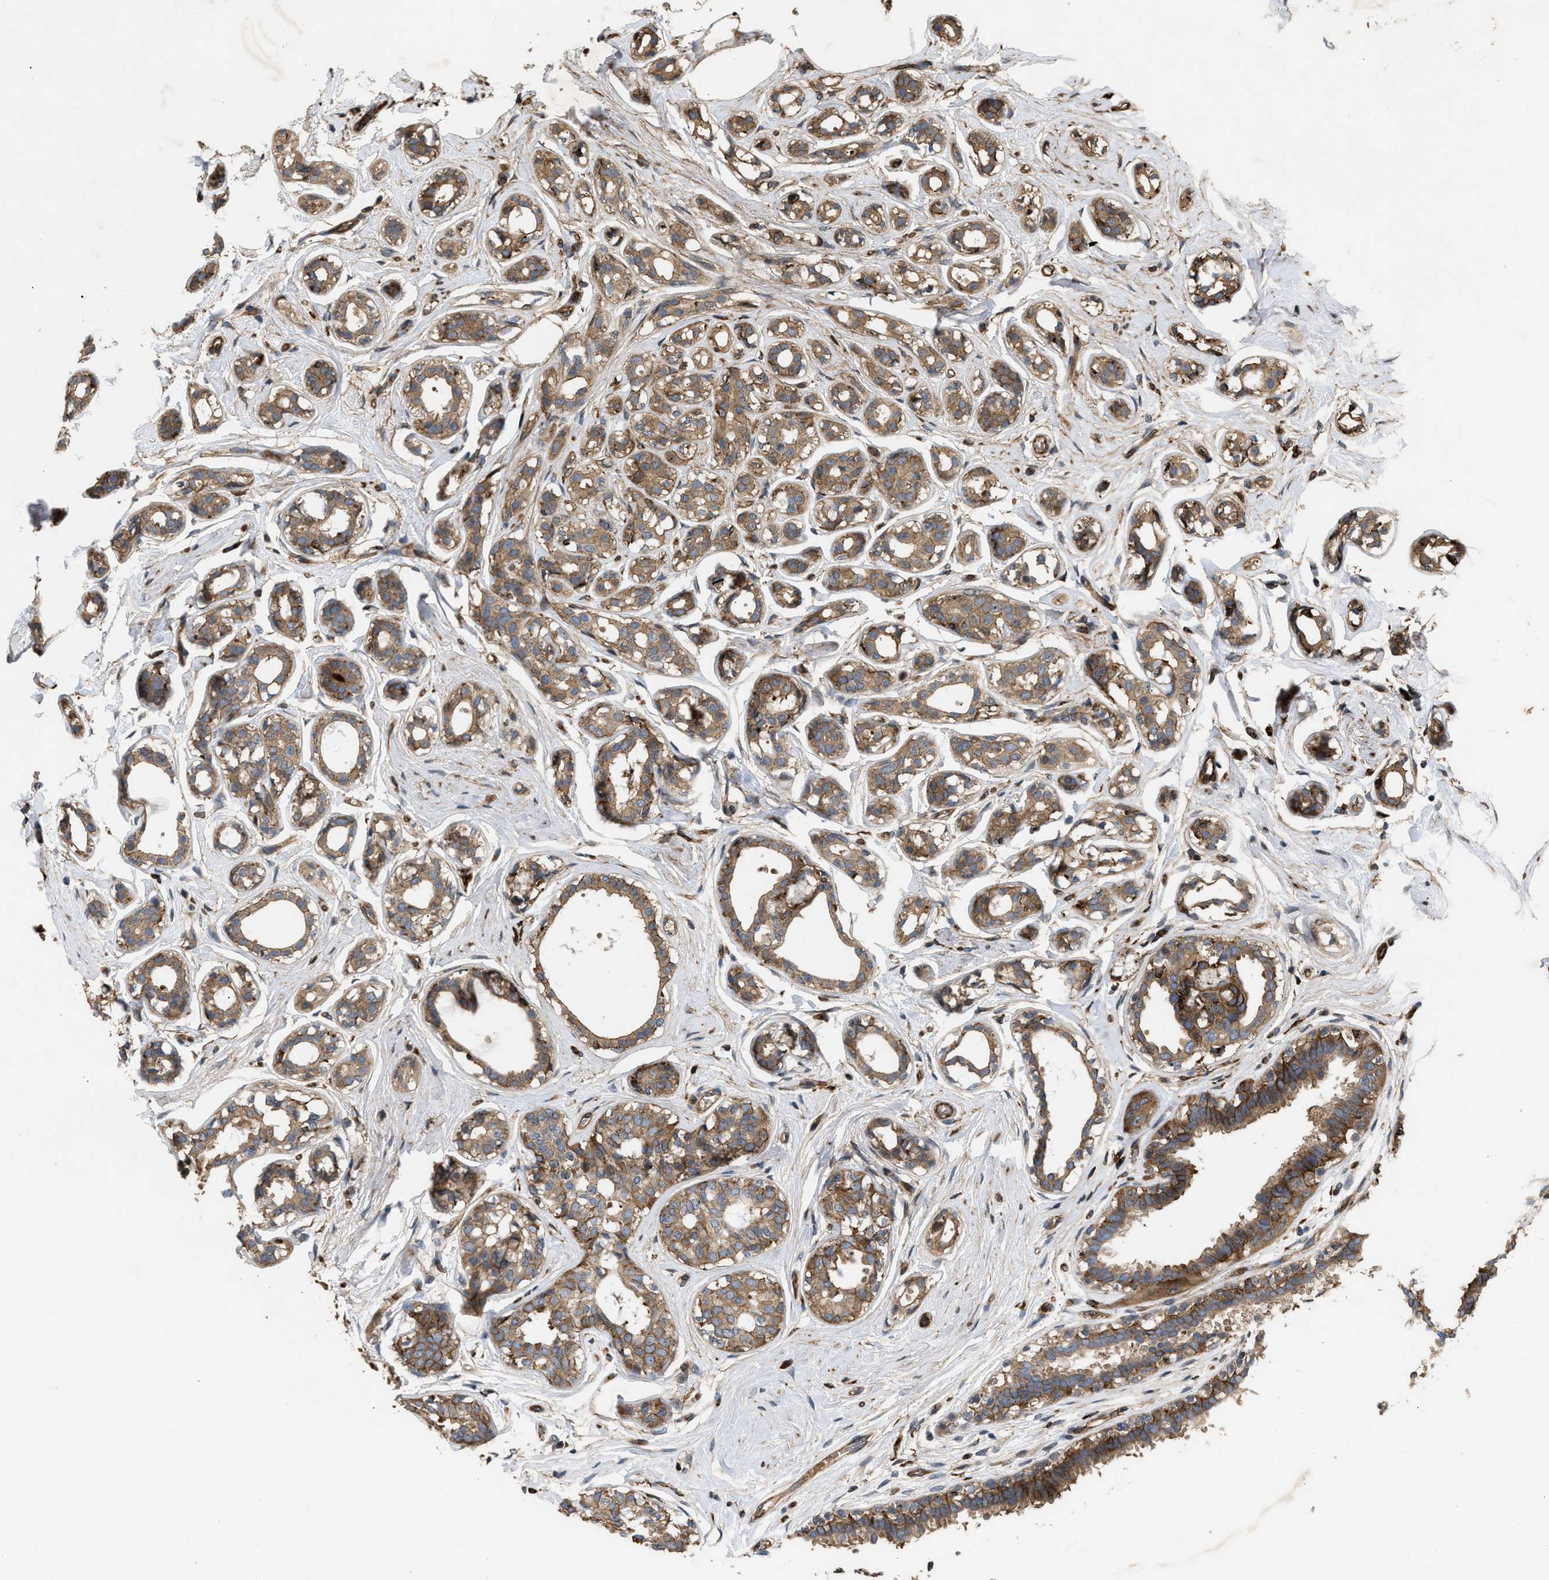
{"staining": {"intensity": "moderate", "quantity": ">75%", "location": "cytoplasmic/membranous"}, "tissue": "breast cancer", "cell_type": "Tumor cells", "image_type": "cancer", "snomed": [{"axis": "morphology", "description": "Duct carcinoma"}, {"axis": "topography", "description": "Breast"}], "caption": "Tumor cells display medium levels of moderate cytoplasmic/membranous expression in approximately >75% of cells in human infiltrating ductal carcinoma (breast).", "gene": "GCC1", "patient": {"sex": "female", "age": 55}}